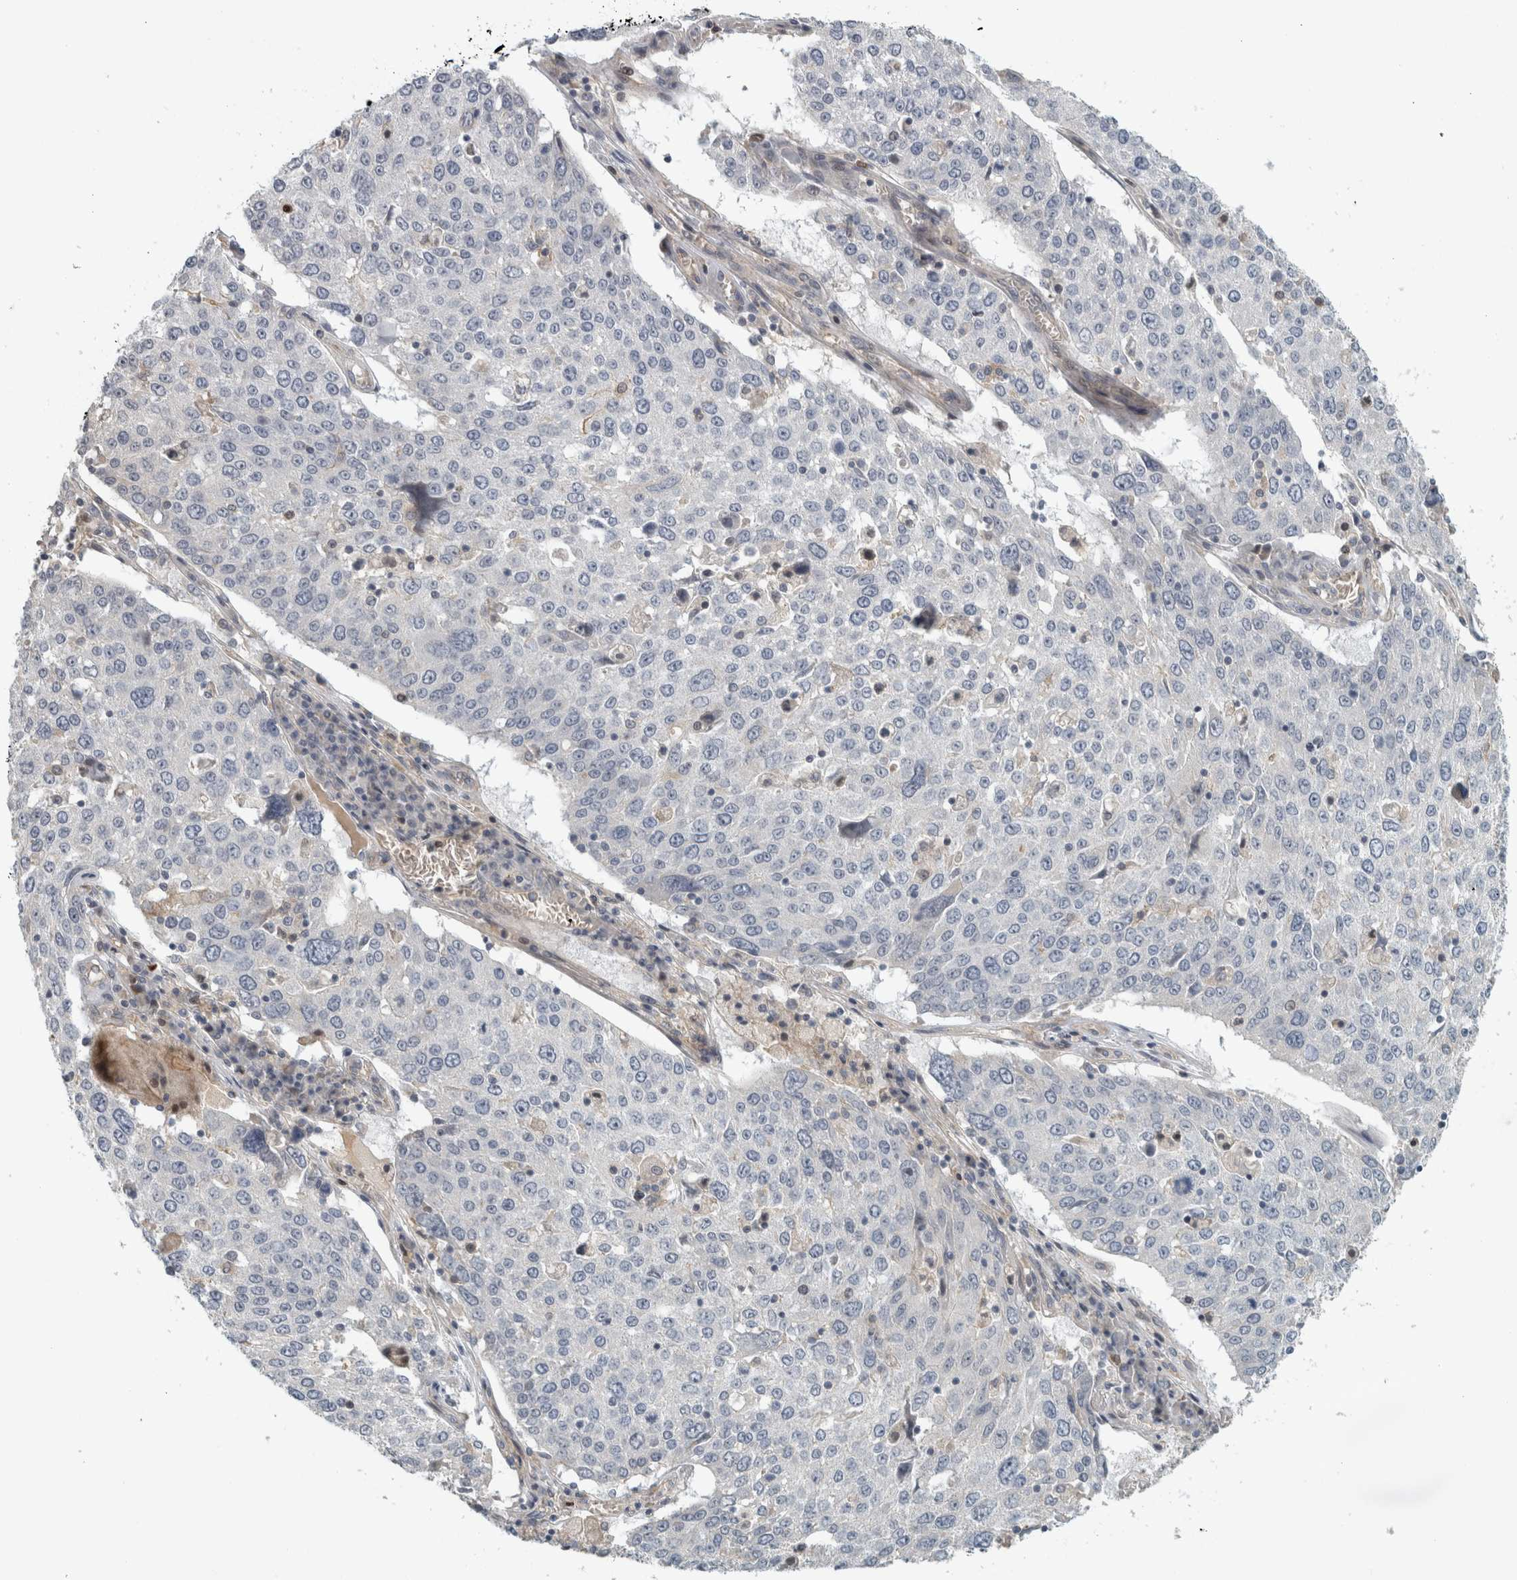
{"staining": {"intensity": "negative", "quantity": "none", "location": "none"}, "tissue": "lung cancer", "cell_type": "Tumor cells", "image_type": "cancer", "snomed": [{"axis": "morphology", "description": "Squamous cell carcinoma, NOS"}, {"axis": "topography", "description": "Lung"}], "caption": "IHC micrograph of neoplastic tissue: lung cancer stained with DAB demonstrates no significant protein staining in tumor cells.", "gene": "ZNF804B", "patient": {"sex": "male", "age": 65}}